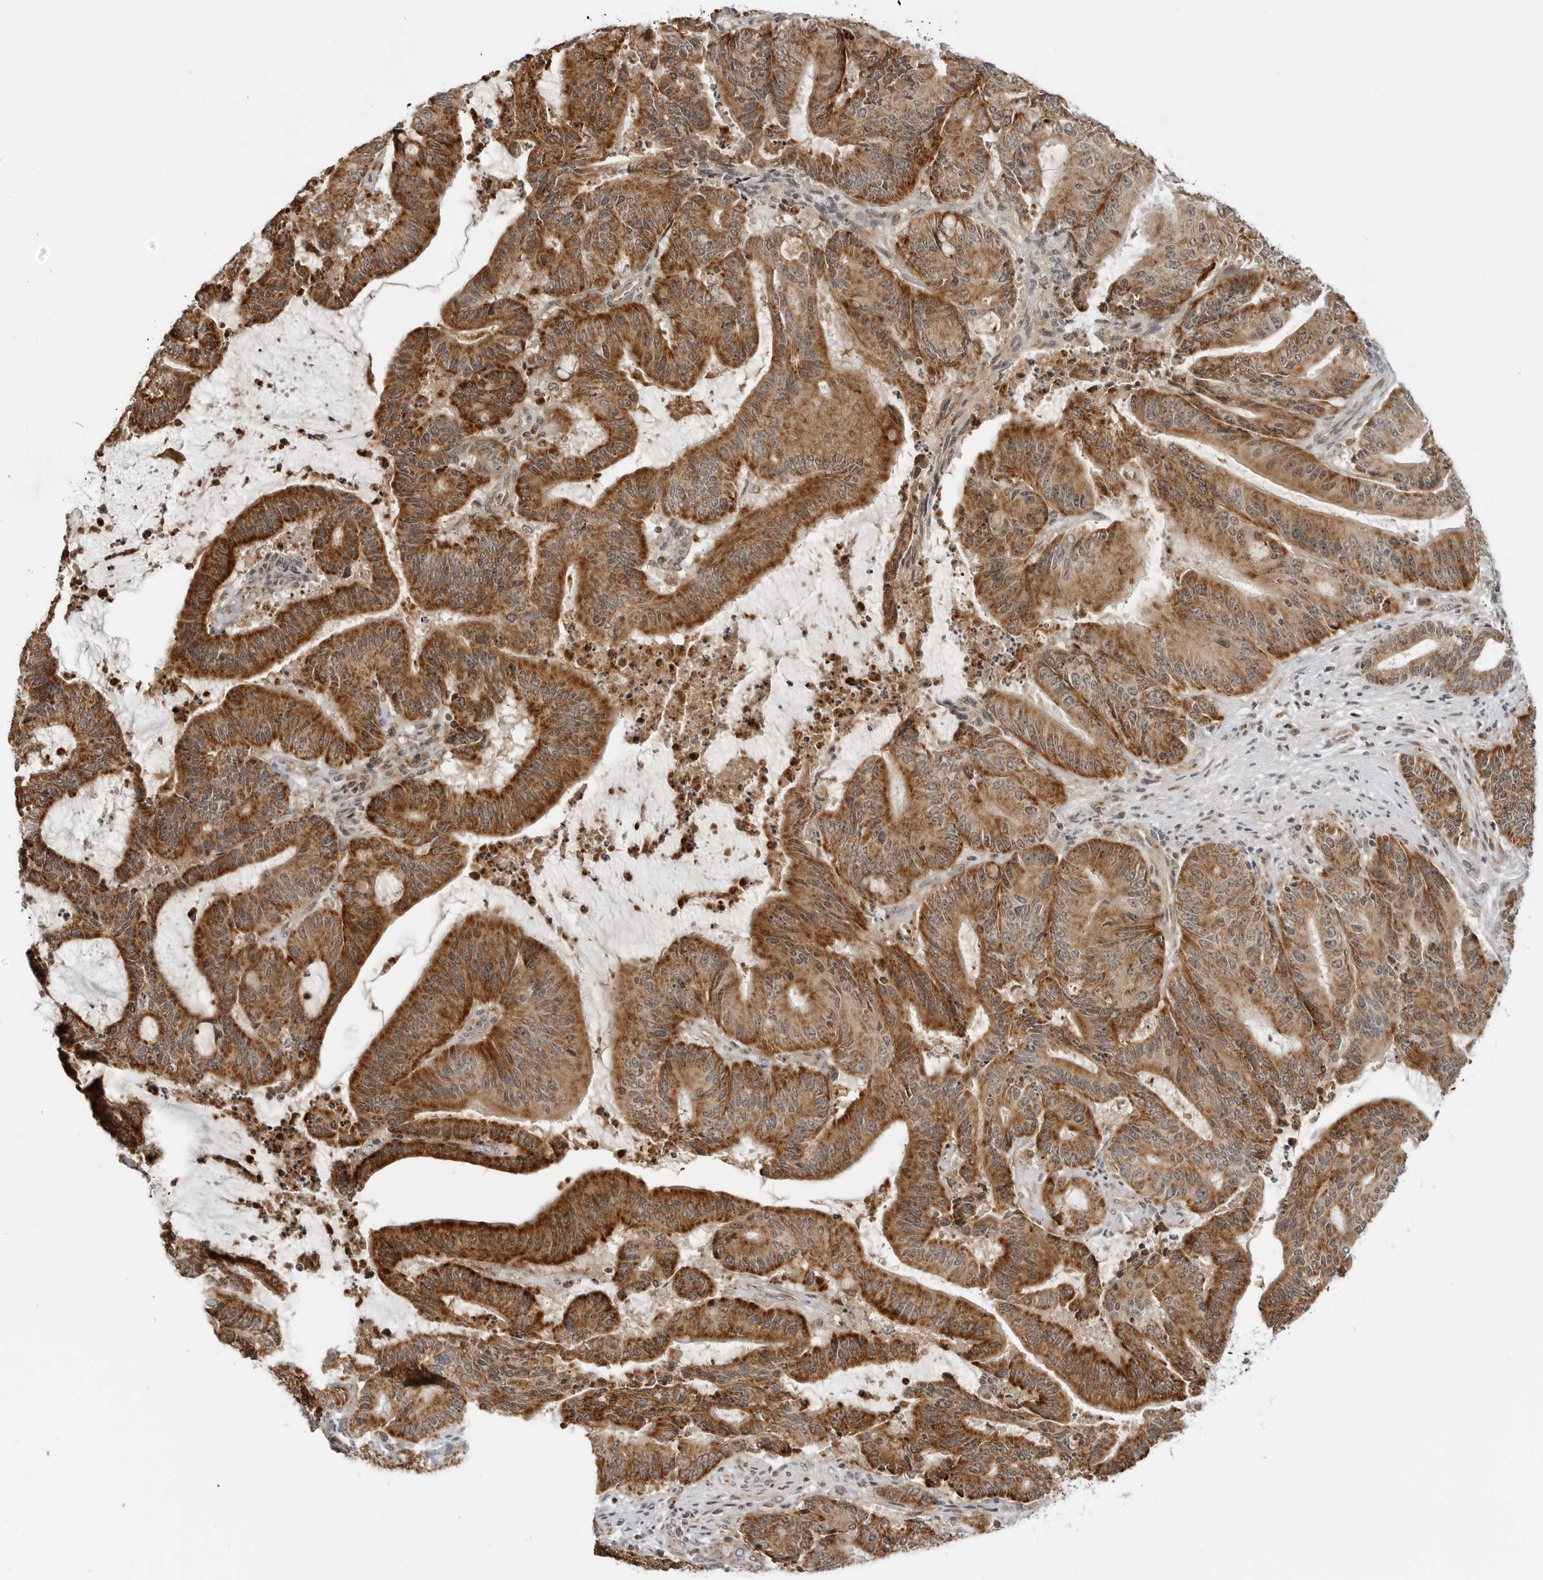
{"staining": {"intensity": "strong", "quantity": ">75%", "location": "cytoplasmic/membranous"}, "tissue": "liver cancer", "cell_type": "Tumor cells", "image_type": "cancer", "snomed": [{"axis": "morphology", "description": "Normal tissue, NOS"}, {"axis": "morphology", "description": "Cholangiocarcinoma"}, {"axis": "topography", "description": "Liver"}, {"axis": "topography", "description": "Peripheral nerve tissue"}], "caption": "Protein analysis of liver cholangiocarcinoma tissue demonstrates strong cytoplasmic/membranous expression in approximately >75% of tumor cells.", "gene": "PEX2", "patient": {"sex": "female", "age": 73}}